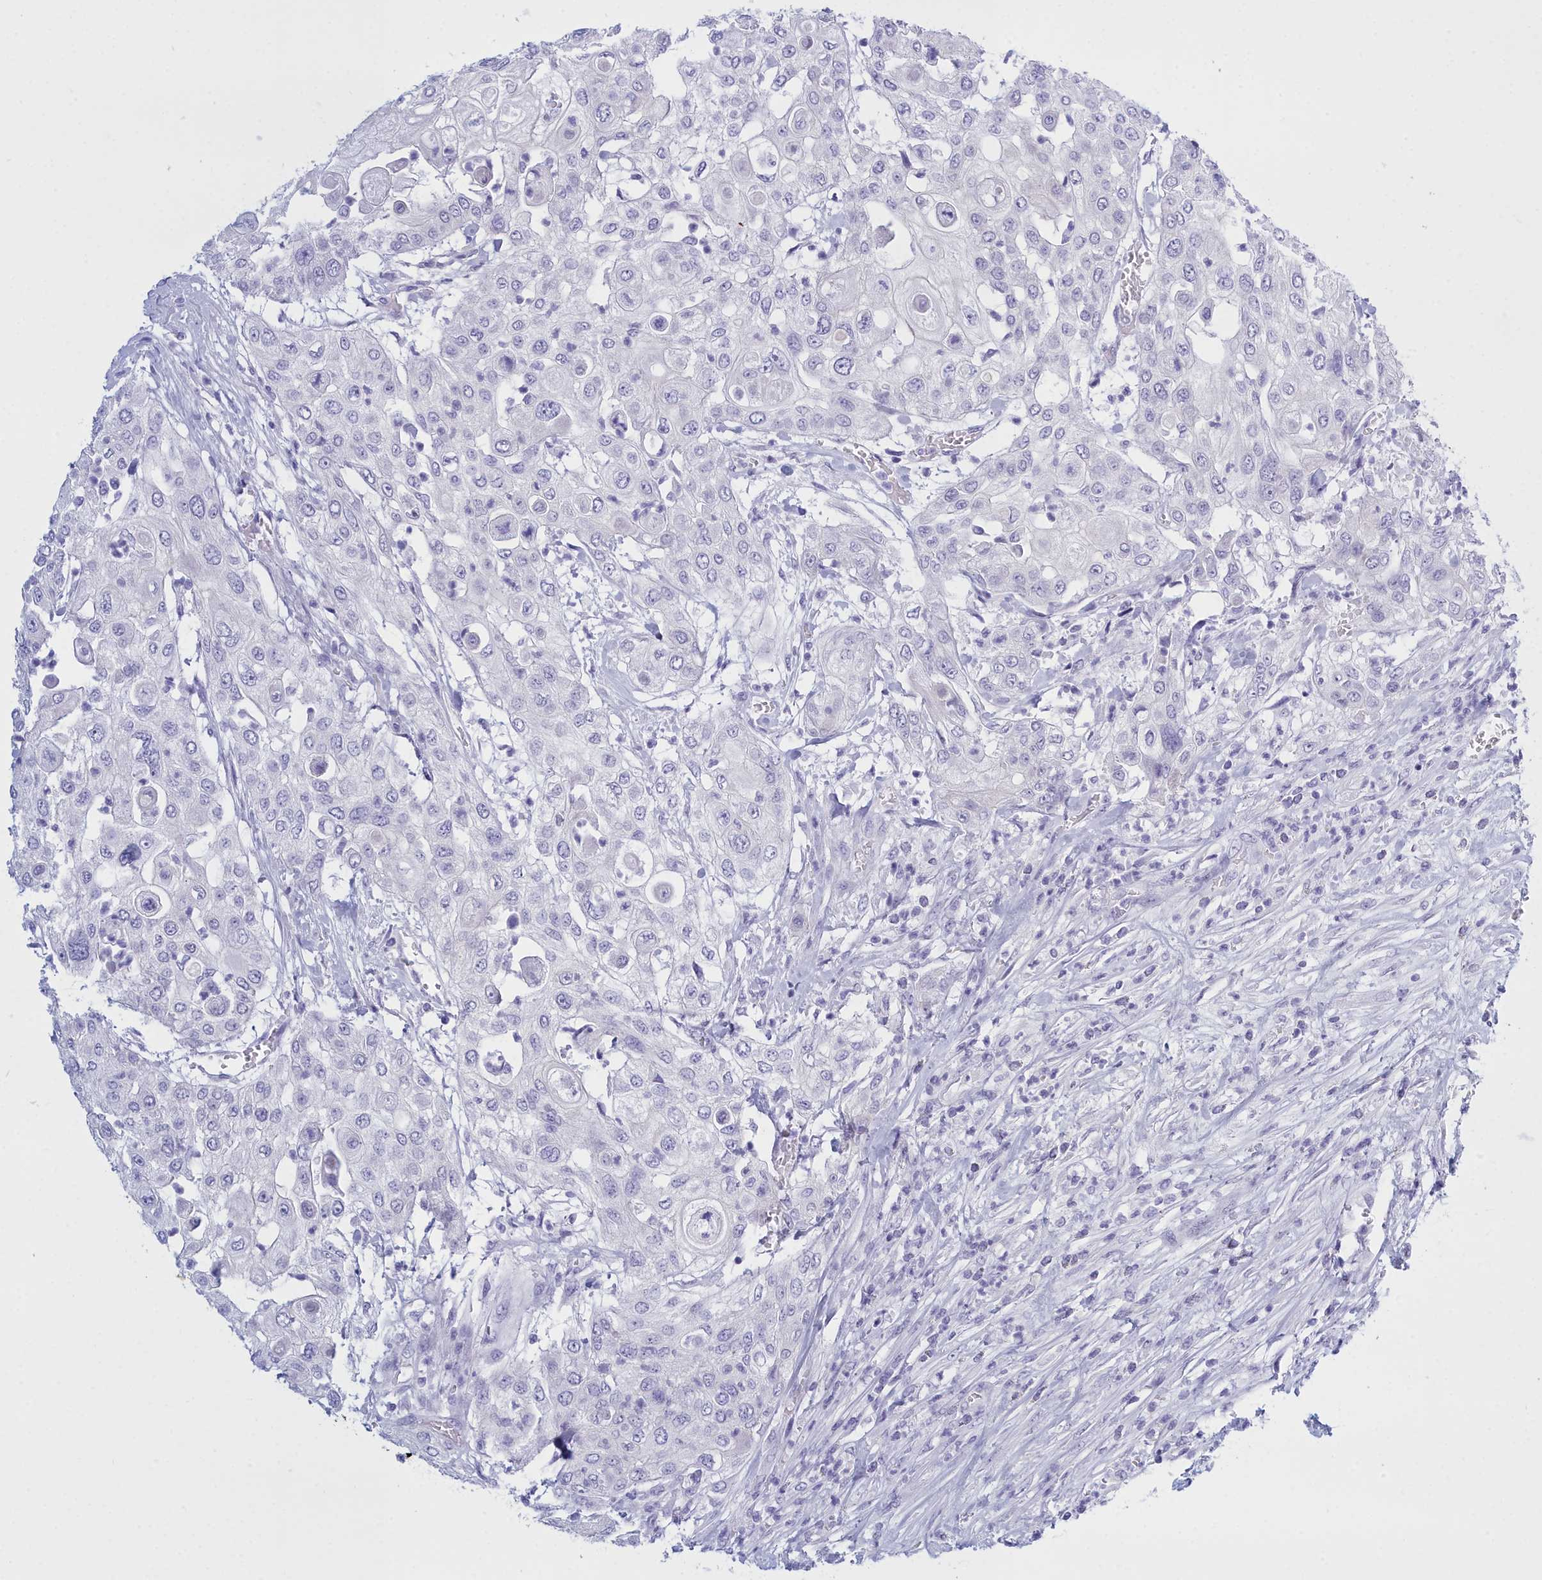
{"staining": {"intensity": "negative", "quantity": "none", "location": "none"}, "tissue": "urothelial cancer", "cell_type": "Tumor cells", "image_type": "cancer", "snomed": [{"axis": "morphology", "description": "Urothelial carcinoma, High grade"}, {"axis": "topography", "description": "Urinary bladder"}], "caption": "Histopathology image shows no significant protein positivity in tumor cells of urothelial cancer. (DAB immunohistochemistry, high magnification).", "gene": "TMEM97", "patient": {"sex": "female", "age": 79}}